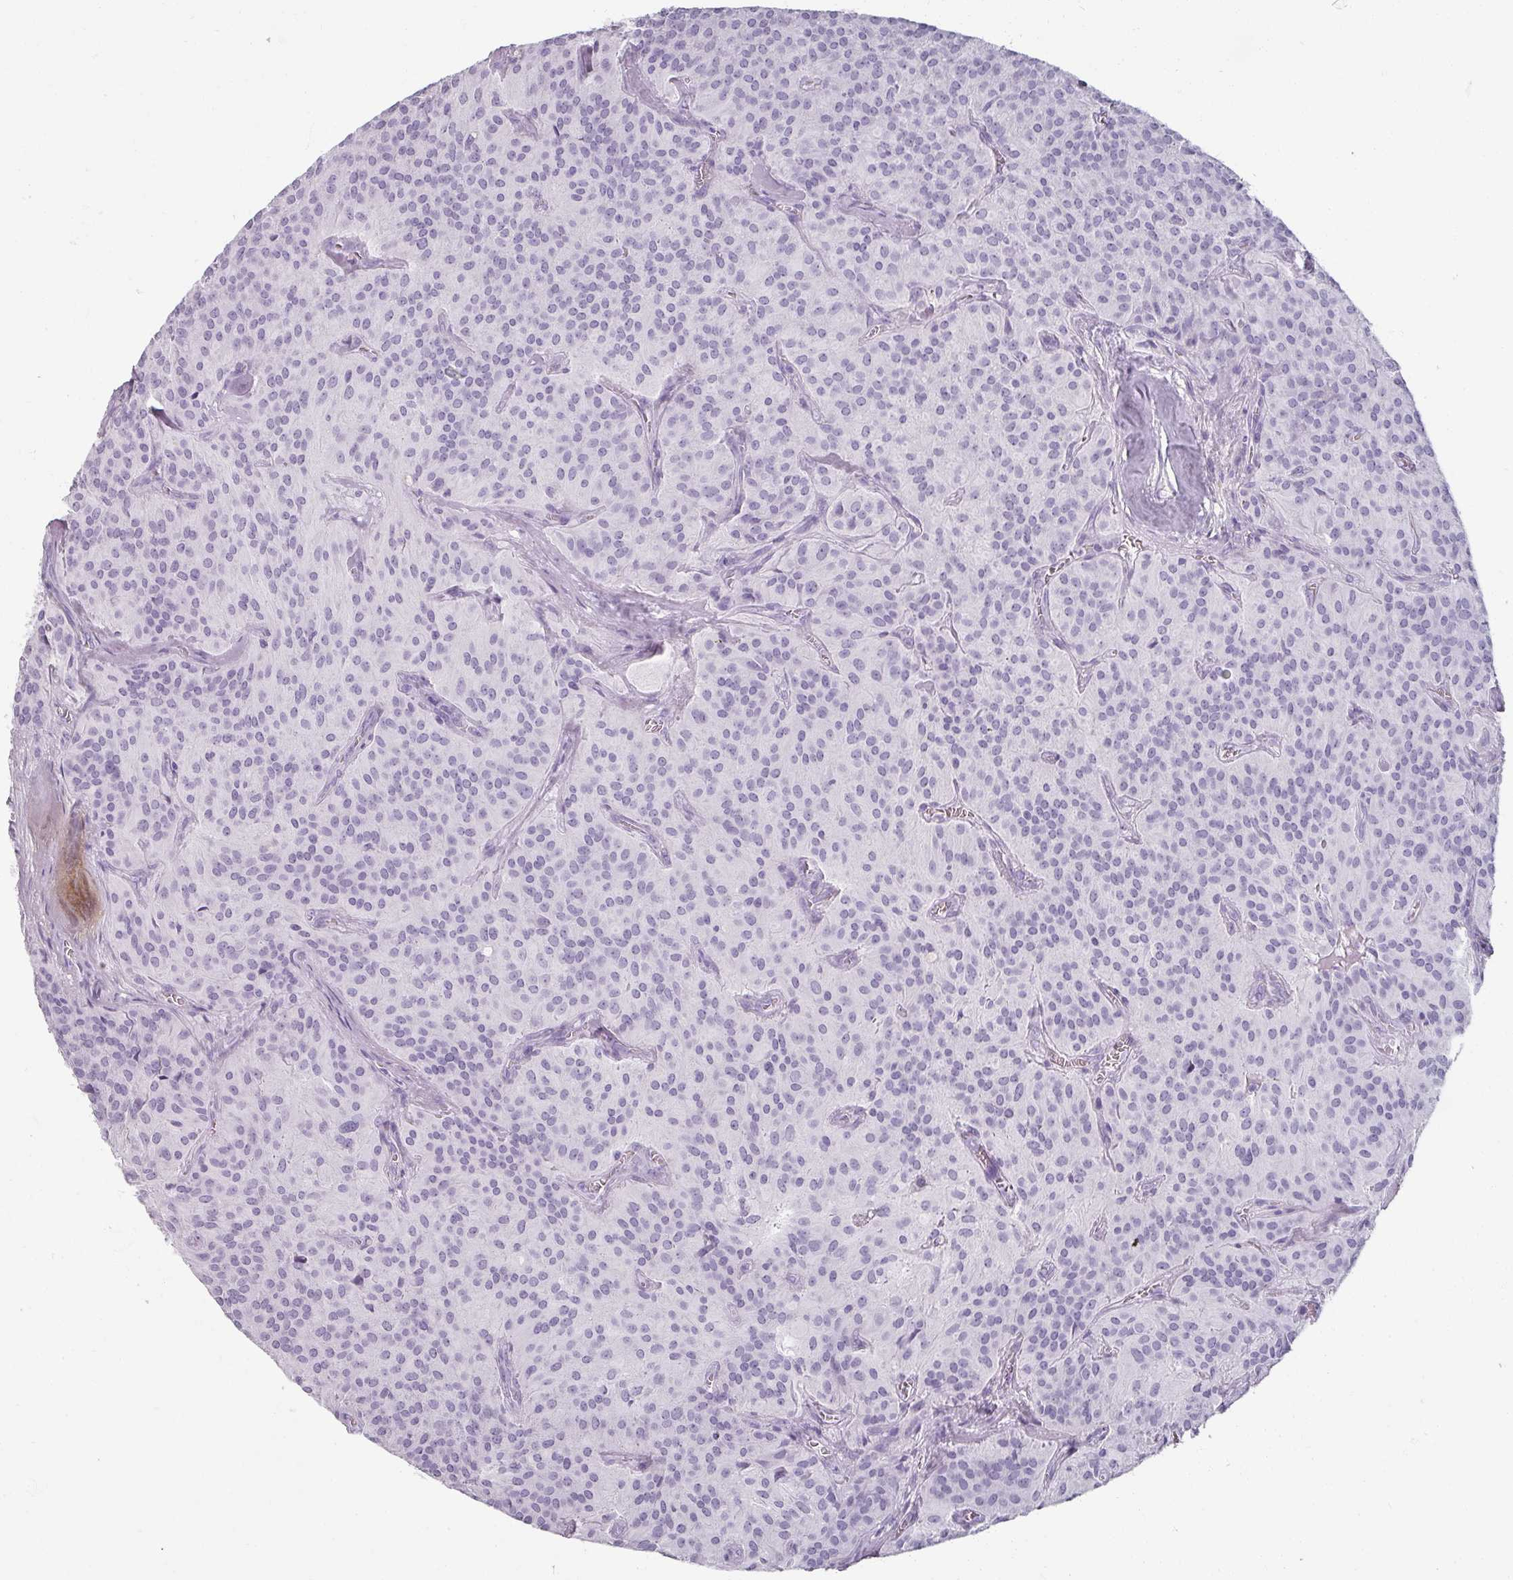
{"staining": {"intensity": "negative", "quantity": "none", "location": "none"}, "tissue": "glioma", "cell_type": "Tumor cells", "image_type": "cancer", "snomed": [{"axis": "morphology", "description": "Glioma, malignant, Low grade"}, {"axis": "topography", "description": "Brain"}], "caption": "This micrograph is of glioma stained with IHC to label a protein in brown with the nuclei are counter-stained blue. There is no staining in tumor cells.", "gene": "REG3G", "patient": {"sex": "male", "age": 42}}